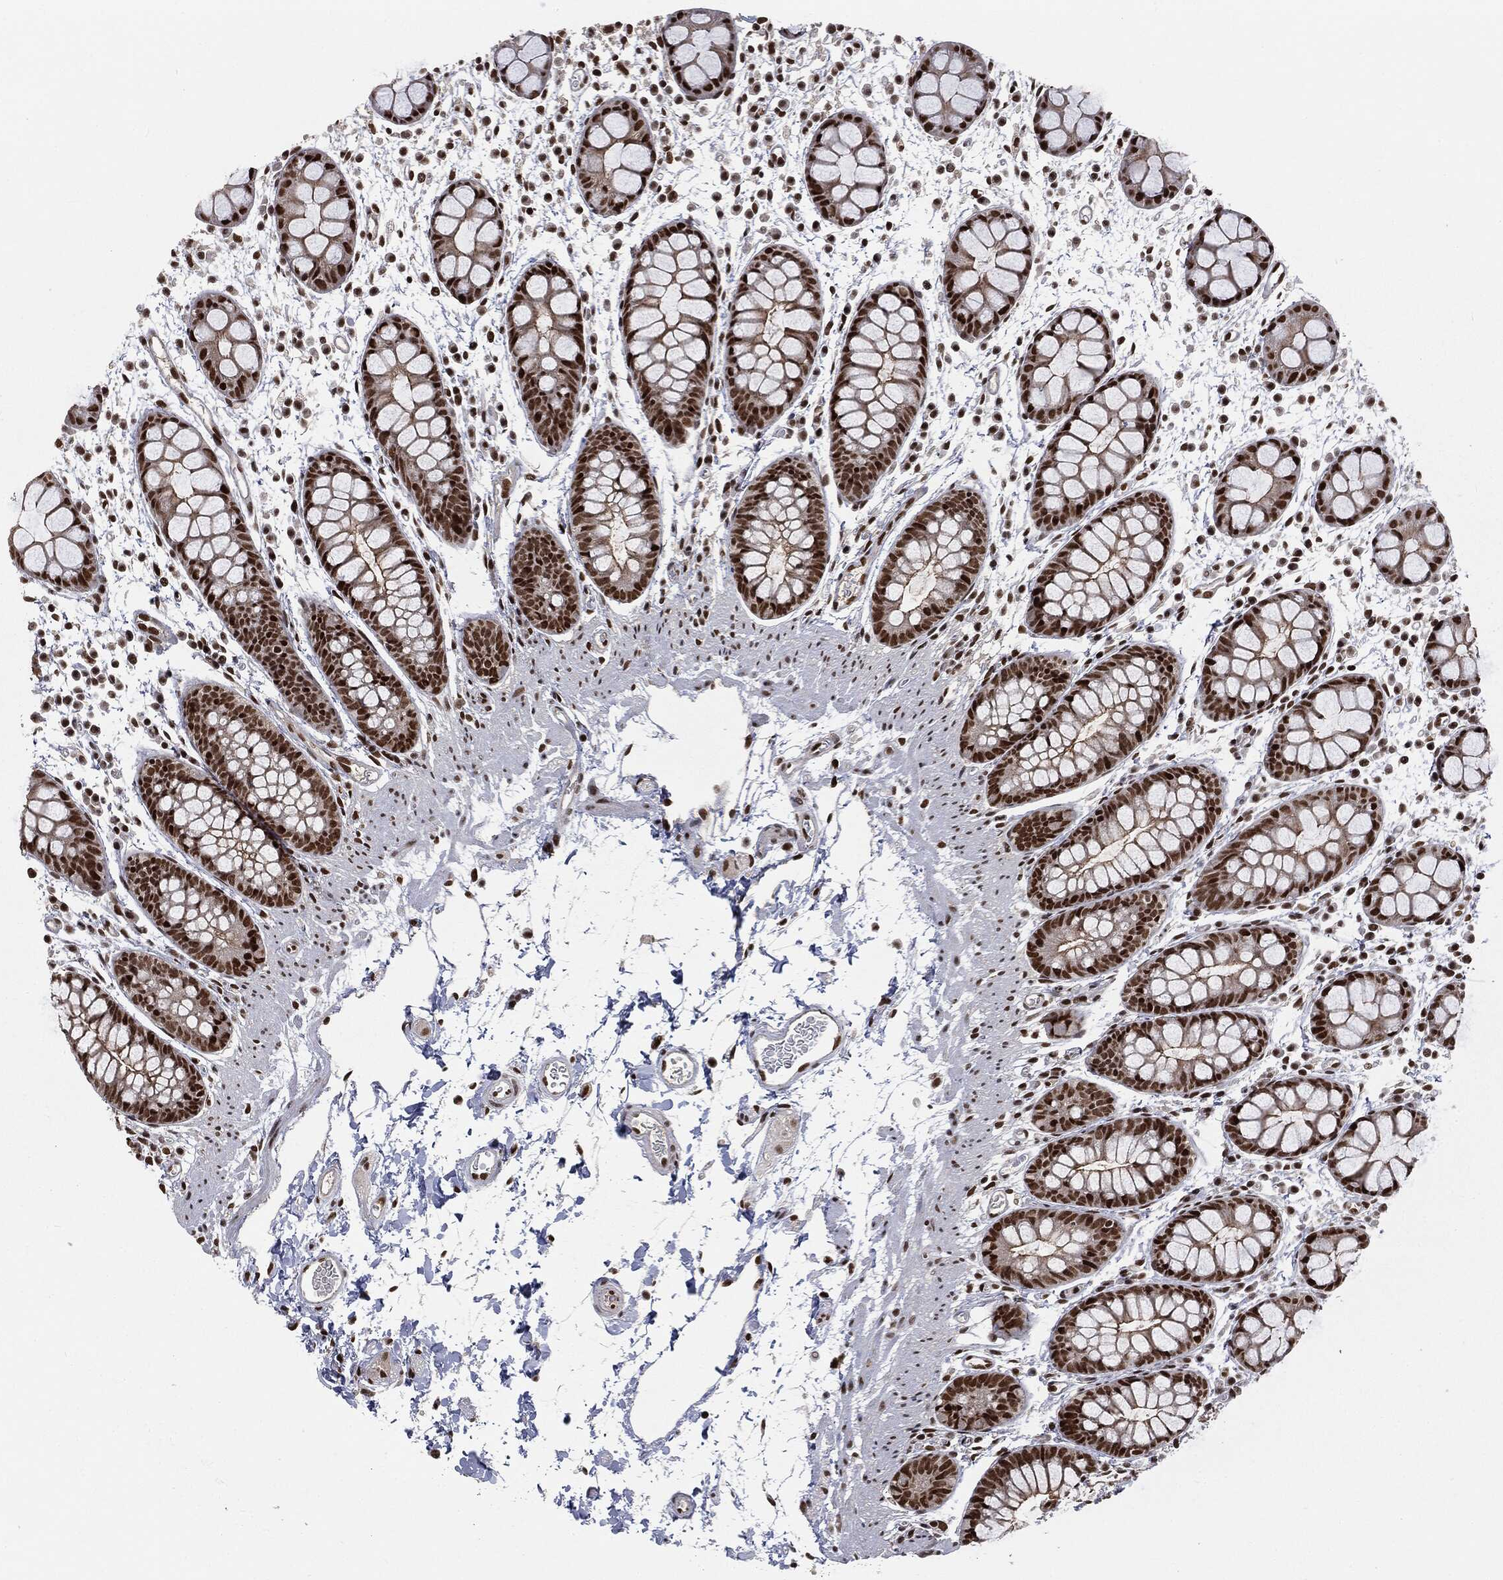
{"staining": {"intensity": "strong", "quantity": ">75%", "location": "nuclear"}, "tissue": "rectum", "cell_type": "Glandular cells", "image_type": "normal", "snomed": [{"axis": "morphology", "description": "Normal tissue, NOS"}, {"axis": "topography", "description": "Rectum"}], "caption": "Human rectum stained for a protein (brown) reveals strong nuclear positive positivity in about >75% of glandular cells.", "gene": "DPH2", "patient": {"sex": "male", "age": 57}}